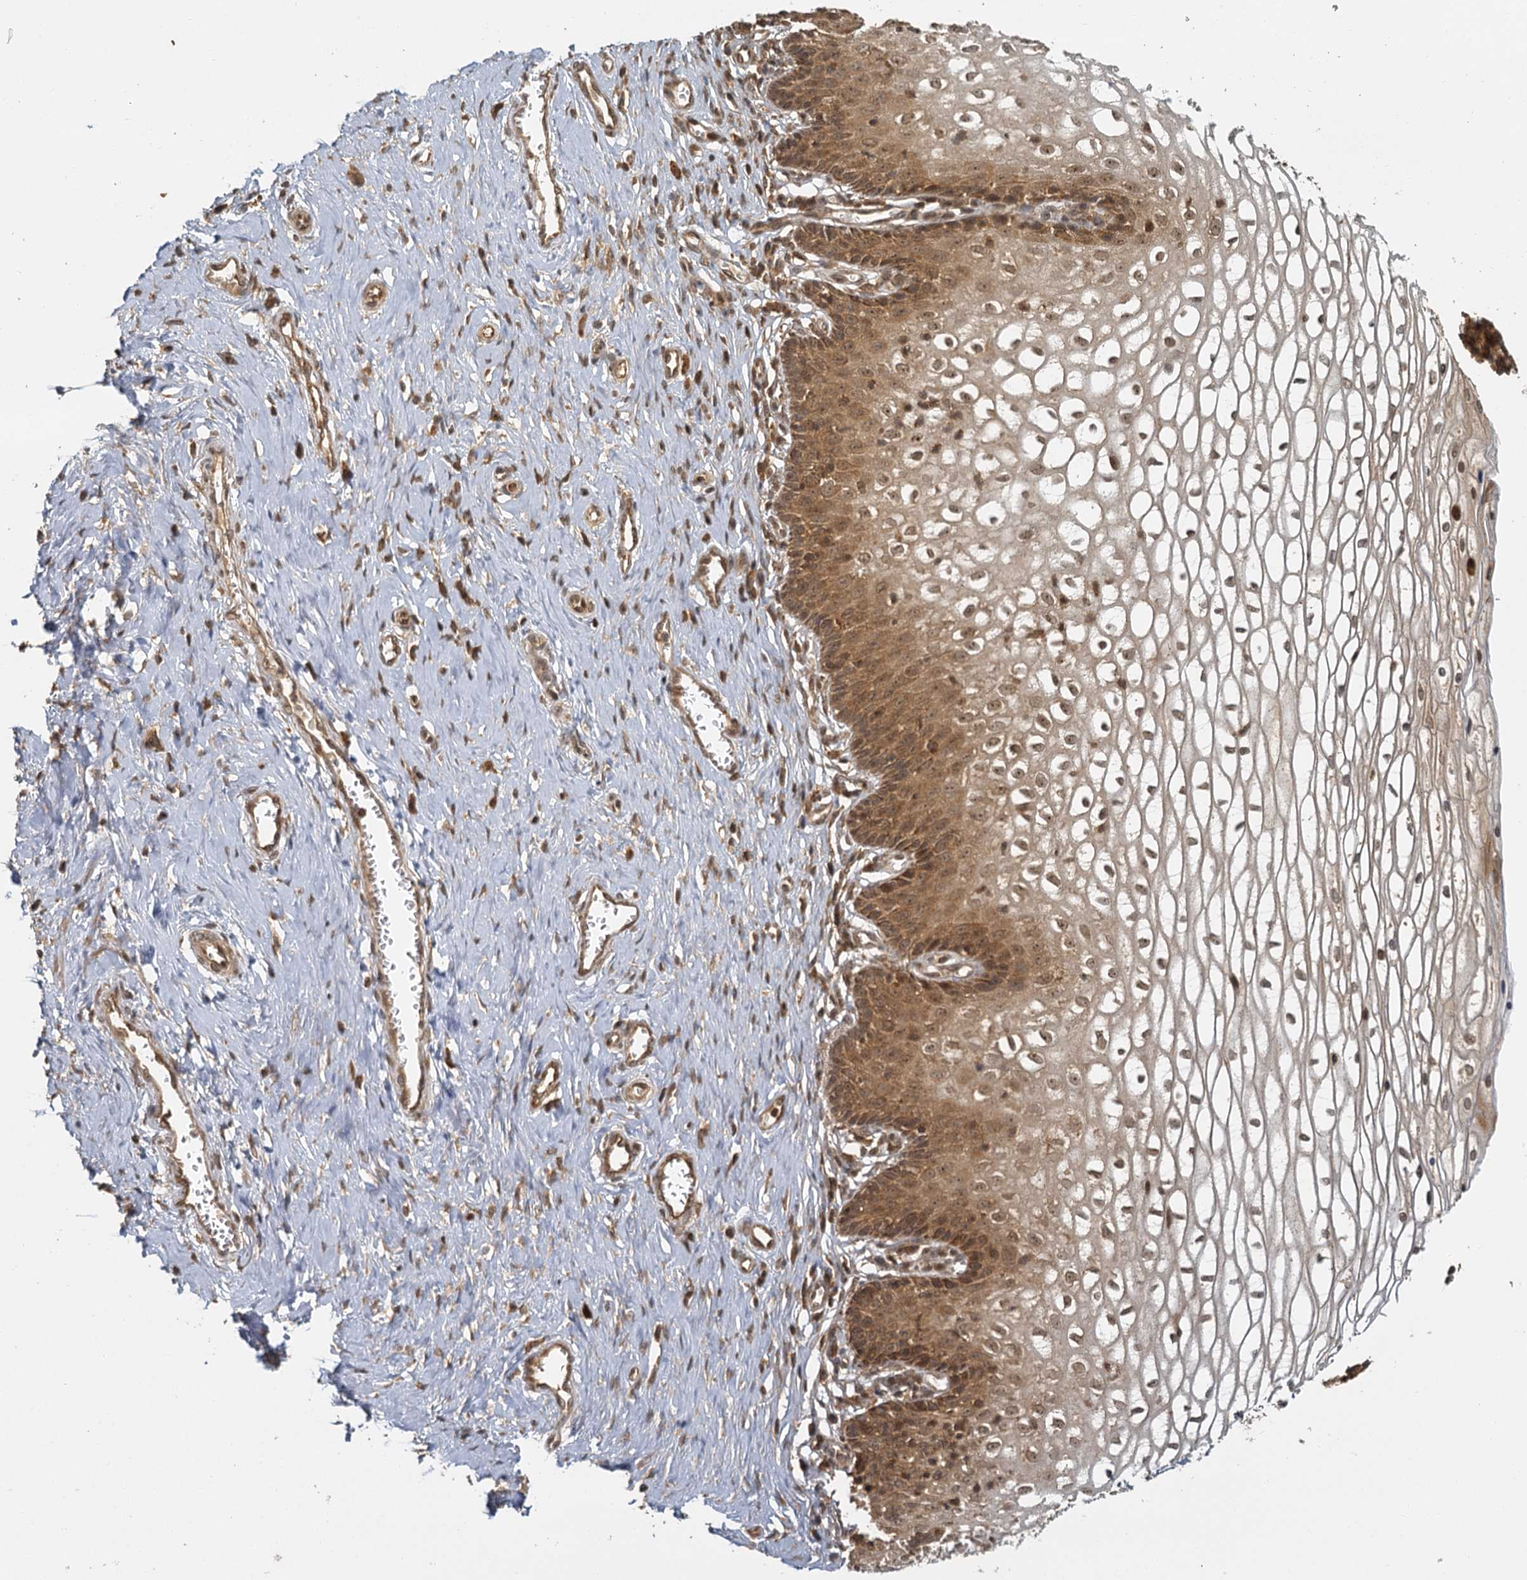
{"staining": {"intensity": "moderate", "quantity": ">75%", "location": "cytoplasmic/membranous,nuclear"}, "tissue": "cervix", "cell_type": "Glandular cells", "image_type": "normal", "snomed": [{"axis": "morphology", "description": "Normal tissue, NOS"}, {"axis": "morphology", "description": "Adenocarcinoma, NOS"}, {"axis": "topography", "description": "Cervix"}], "caption": "A high-resolution photomicrograph shows immunohistochemistry staining of unremarkable cervix, which exhibits moderate cytoplasmic/membranous,nuclear staining in about >75% of glandular cells.", "gene": "ZNF549", "patient": {"sex": "female", "age": 29}}